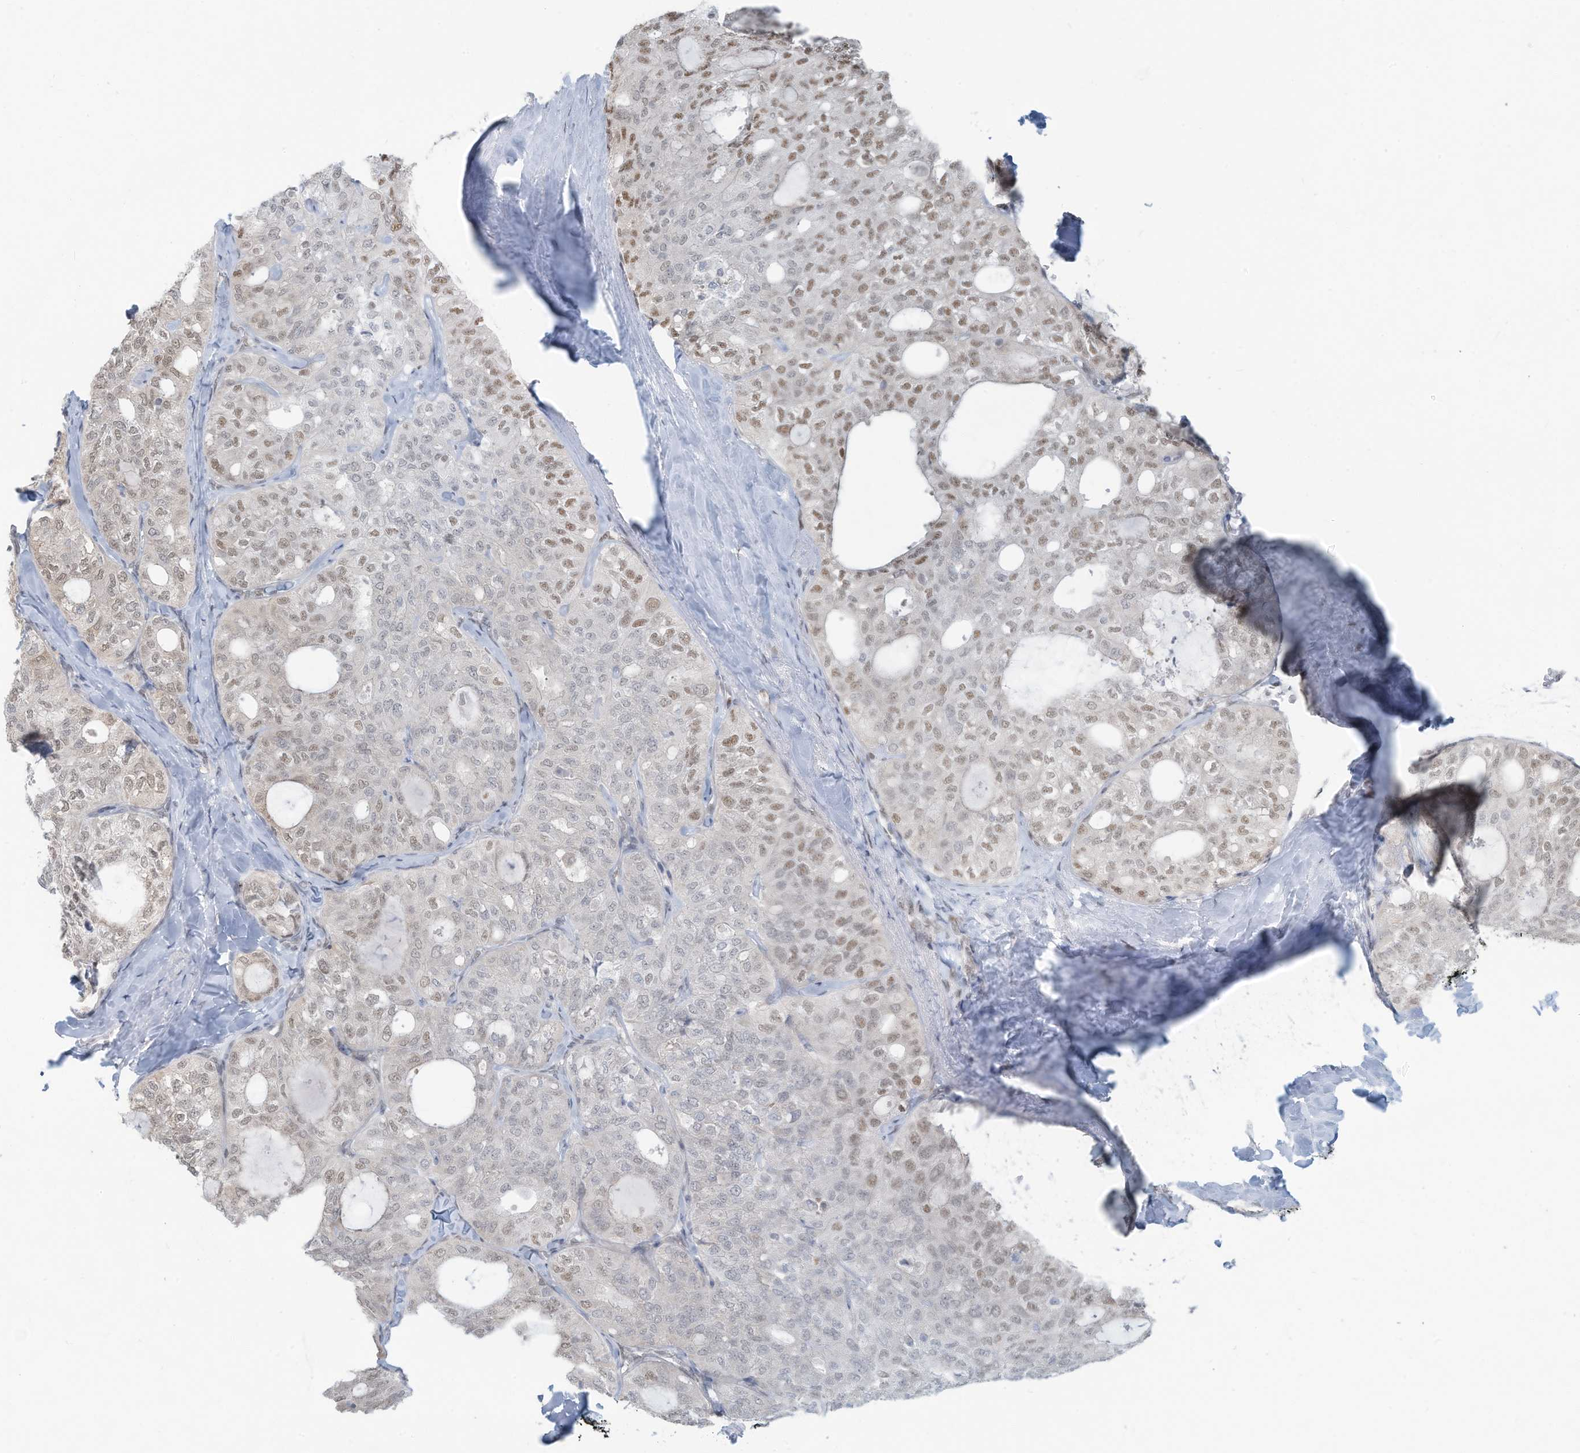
{"staining": {"intensity": "moderate", "quantity": "25%-75%", "location": "nuclear"}, "tissue": "thyroid cancer", "cell_type": "Tumor cells", "image_type": "cancer", "snomed": [{"axis": "morphology", "description": "Follicular adenoma carcinoma, NOS"}, {"axis": "topography", "description": "Thyroid gland"}], "caption": "Protein analysis of thyroid cancer (follicular adenoma carcinoma) tissue shows moderate nuclear staining in about 25%-75% of tumor cells.", "gene": "SARNP", "patient": {"sex": "male", "age": 75}}